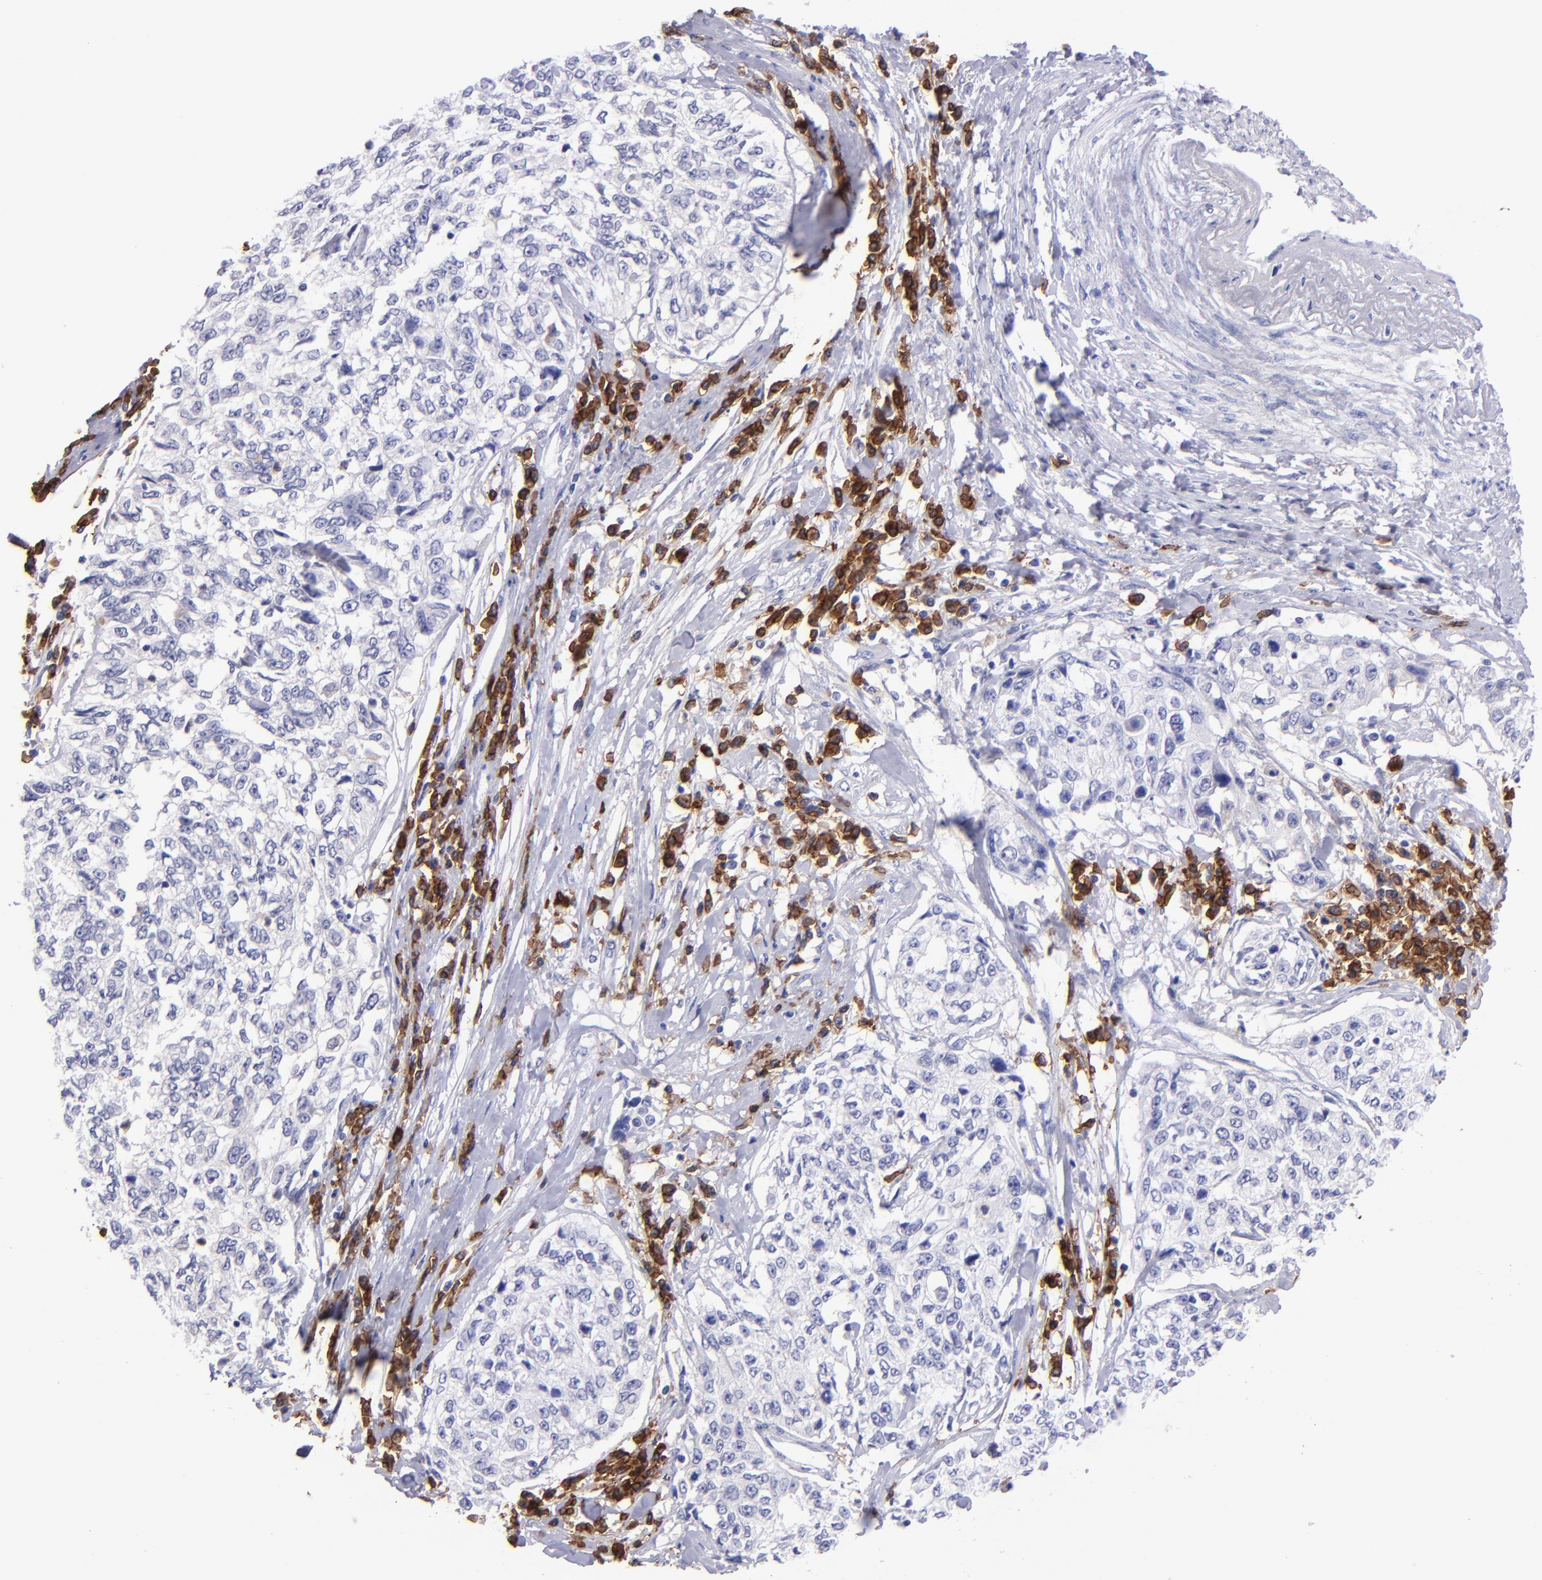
{"staining": {"intensity": "negative", "quantity": "none", "location": "none"}, "tissue": "cervical cancer", "cell_type": "Tumor cells", "image_type": "cancer", "snomed": [{"axis": "morphology", "description": "Squamous cell carcinoma, NOS"}, {"axis": "topography", "description": "Cervix"}], "caption": "Cervical squamous cell carcinoma was stained to show a protein in brown. There is no significant staining in tumor cells.", "gene": "CD38", "patient": {"sex": "female", "age": 57}}